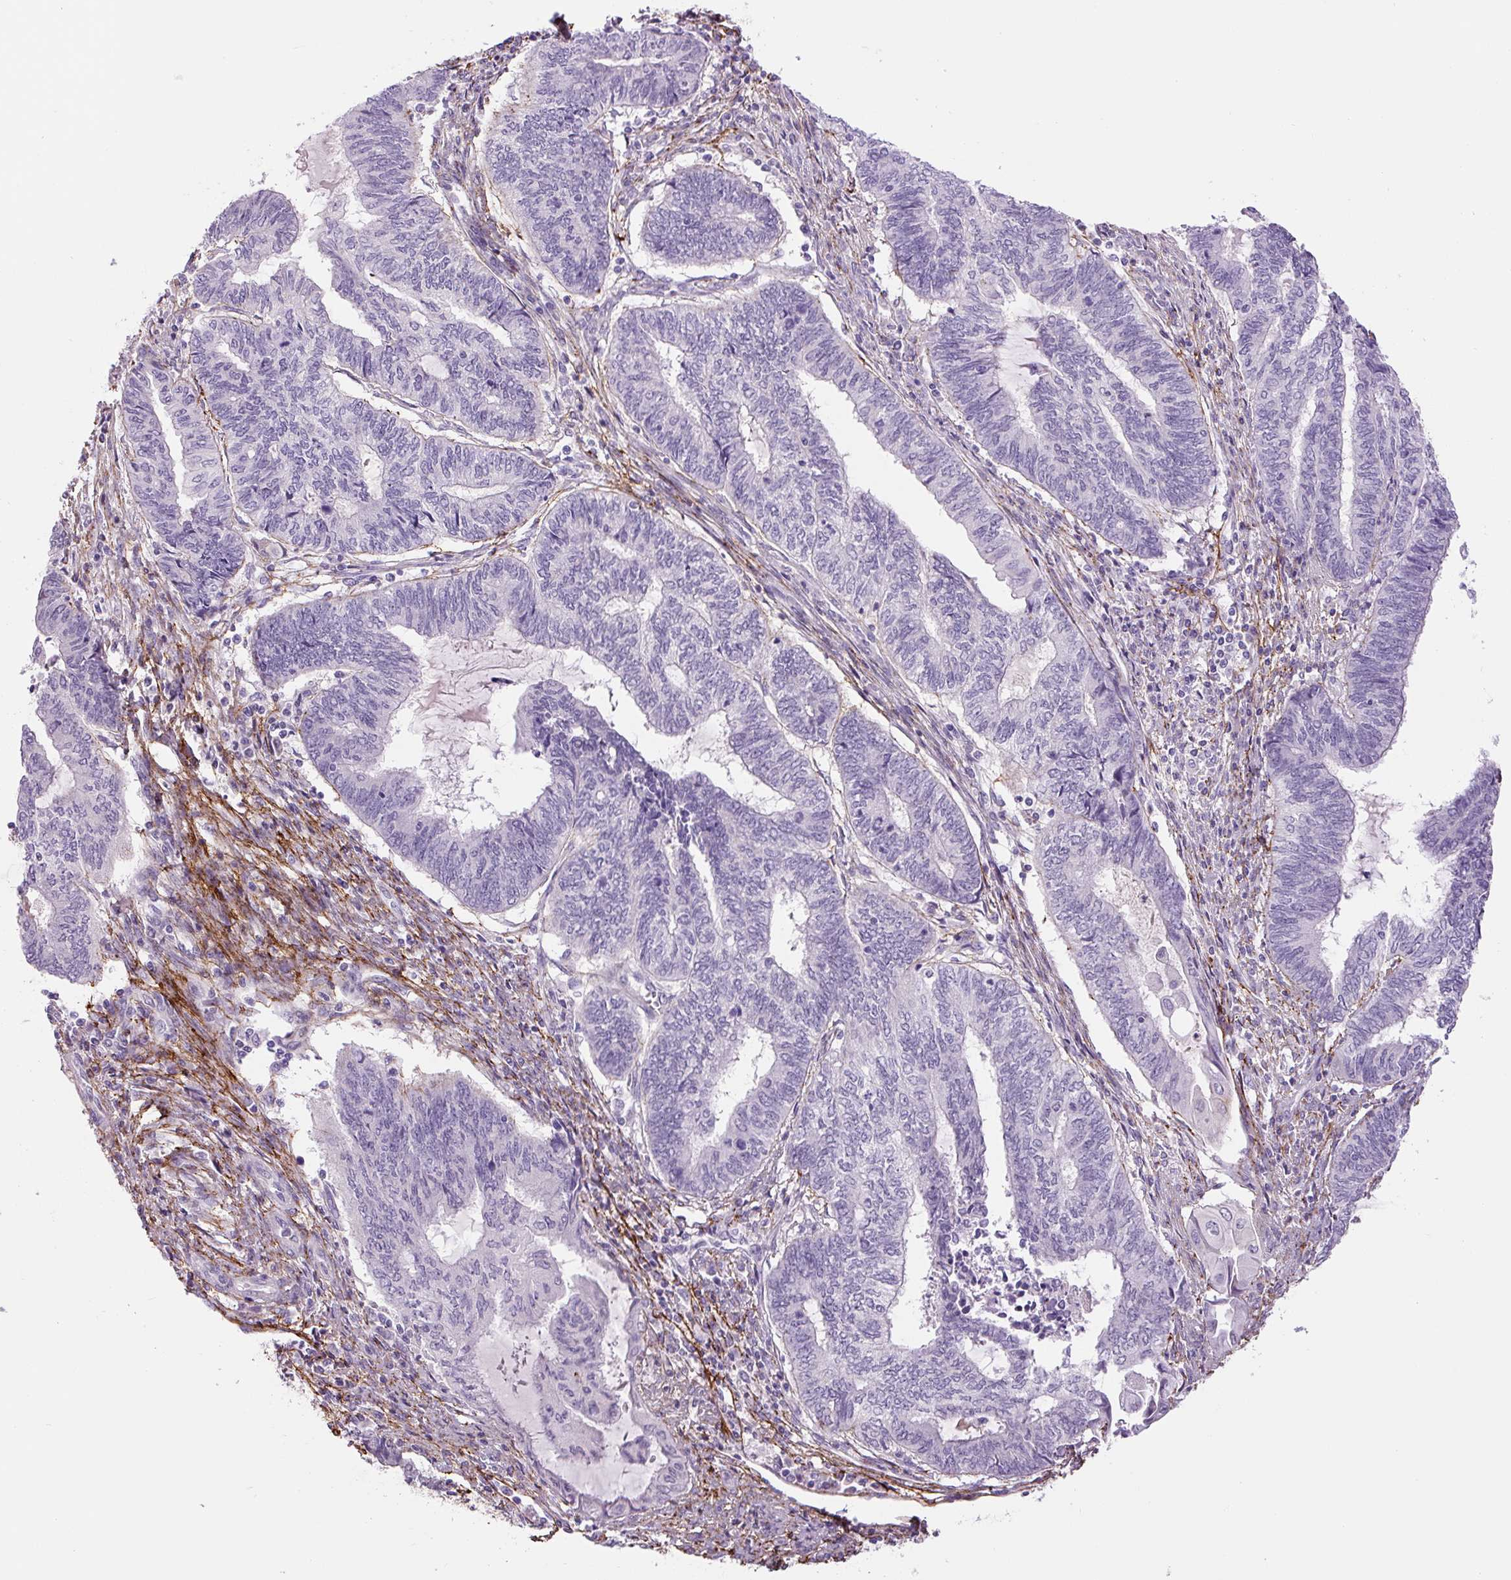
{"staining": {"intensity": "negative", "quantity": "none", "location": "none"}, "tissue": "endometrial cancer", "cell_type": "Tumor cells", "image_type": "cancer", "snomed": [{"axis": "morphology", "description": "Adenocarcinoma, NOS"}, {"axis": "topography", "description": "Uterus"}, {"axis": "topography", "description": "Endometrium"}], "caption": "Tumor cells show no significant protein positivity in adenocarcinoma (endometrial).", "gene": "FBN1", "patient": {"sex": "female", "age": 70}}